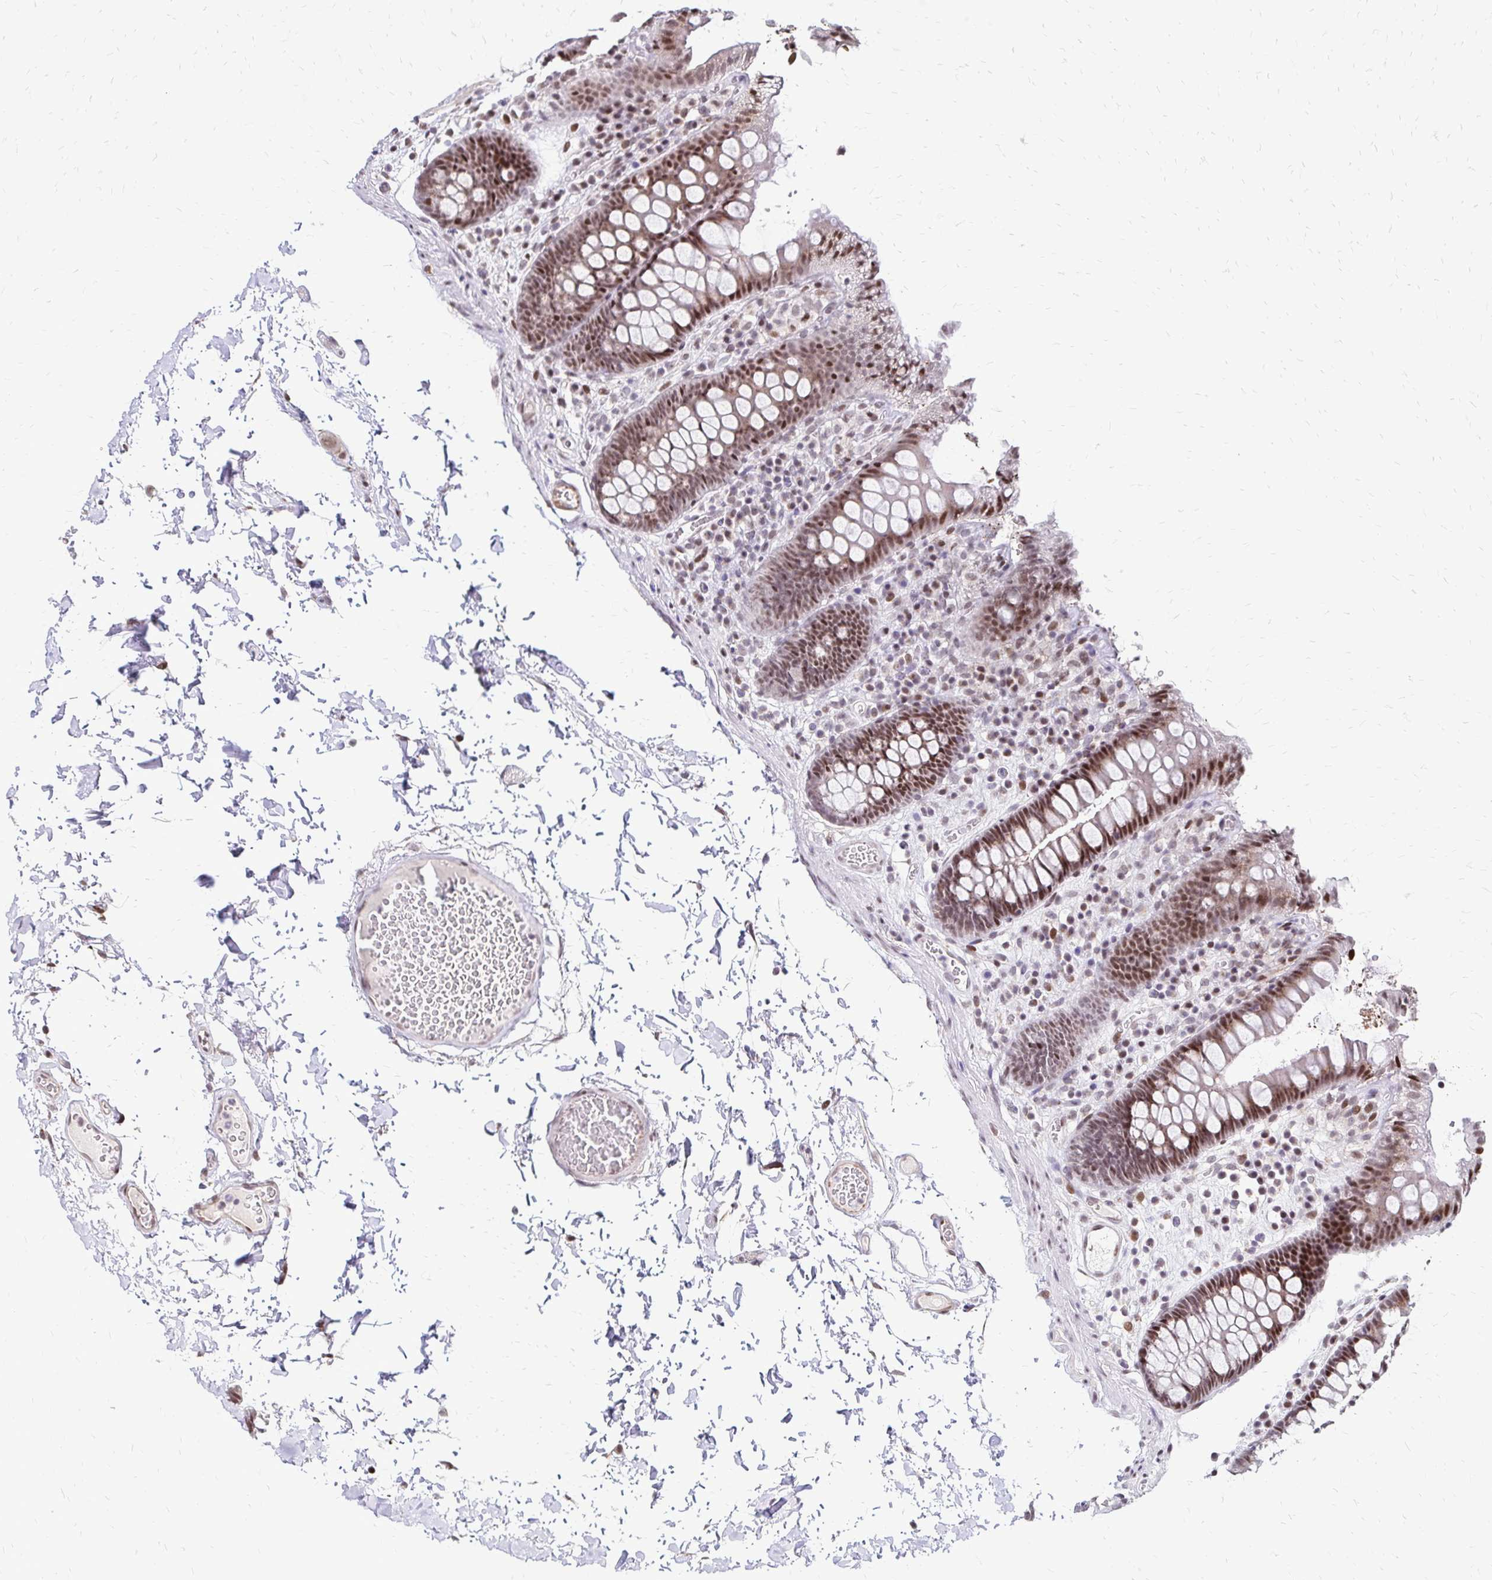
{"staining": {"intensity": "weak", "quantity": "25%-75%", "location": "nuclear"}, "tissue": "colon", "cell_type": "Endothelial cells", "image_type": "normal", "snomed": [{"axis": "morphology", "description": "Normal tissue, NOS"}, {"axis": "topography", "description": "Colon"}, {"axis": "topography", "description": "Peripheral nerve tissue"}], "caption": "Protein expression analysis of normal human colon reveals weak nuclear expression in approximately 25%-75% of endothelial cells.", "gene": "TOB1", "patient": {"sex": "male", "age": 84}}